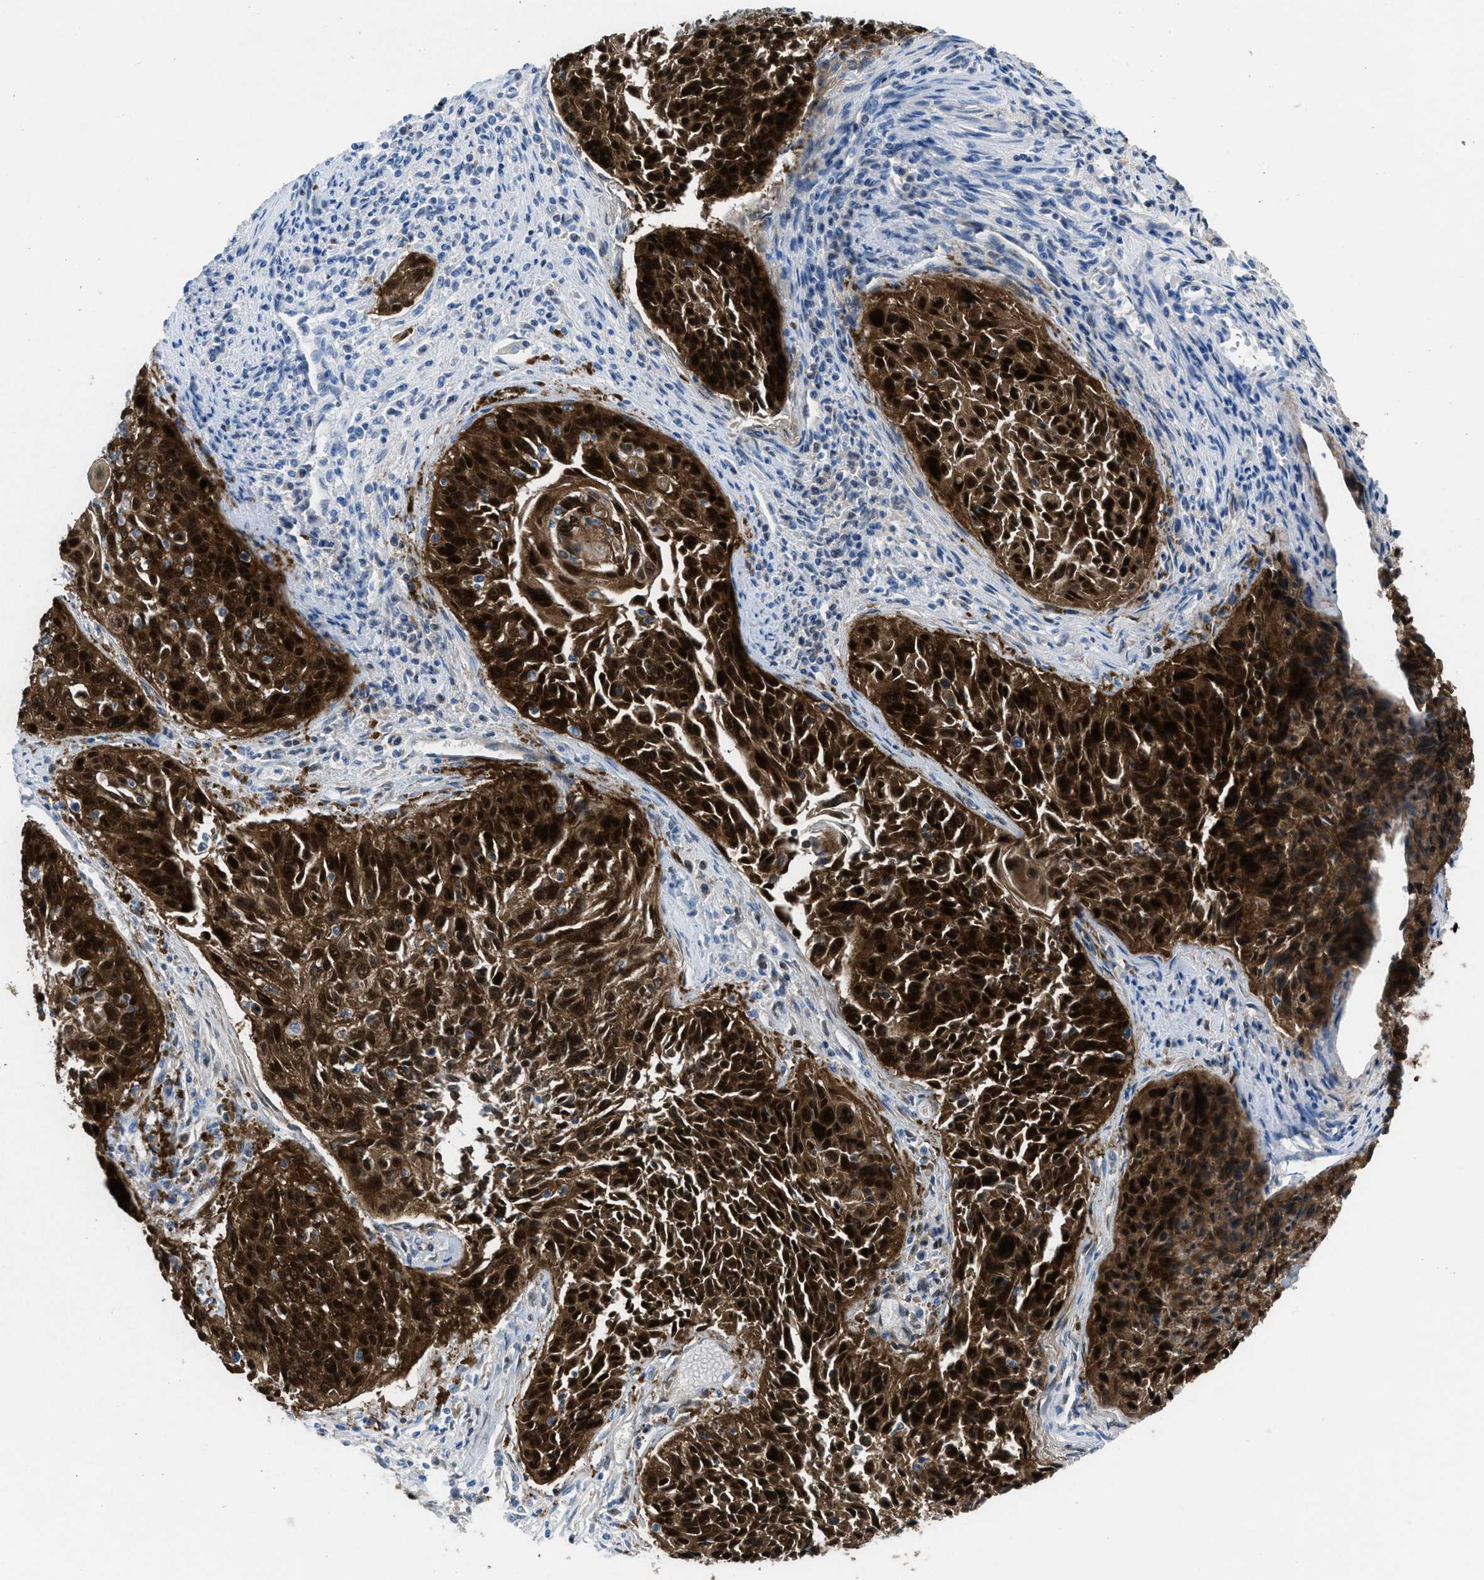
{"staining": {"intensity": "strong", "quantity": ">75%", "location": "cytoplasmic/membranous,nuclear"}, "tissue": "cervical cancer", "cell_type": "Tumor cells", "image_type": "cancer", "snomed": [{"axis": "morphology", "description": "Squamous cell carcinoma, NOS"}, {"axis": "topography", "description": "Cervix"}], "caption": "Immunohistochemistry (IHC) photomicrograph of cervical cancer stained for a protein (brown), which shows high levels of strong cytoplasmic/membranous and nuclear positivity in approximately >75% of tumor cells.", "gene": "CDKN2A", "patient": {"sex": "female", "age": 55}}